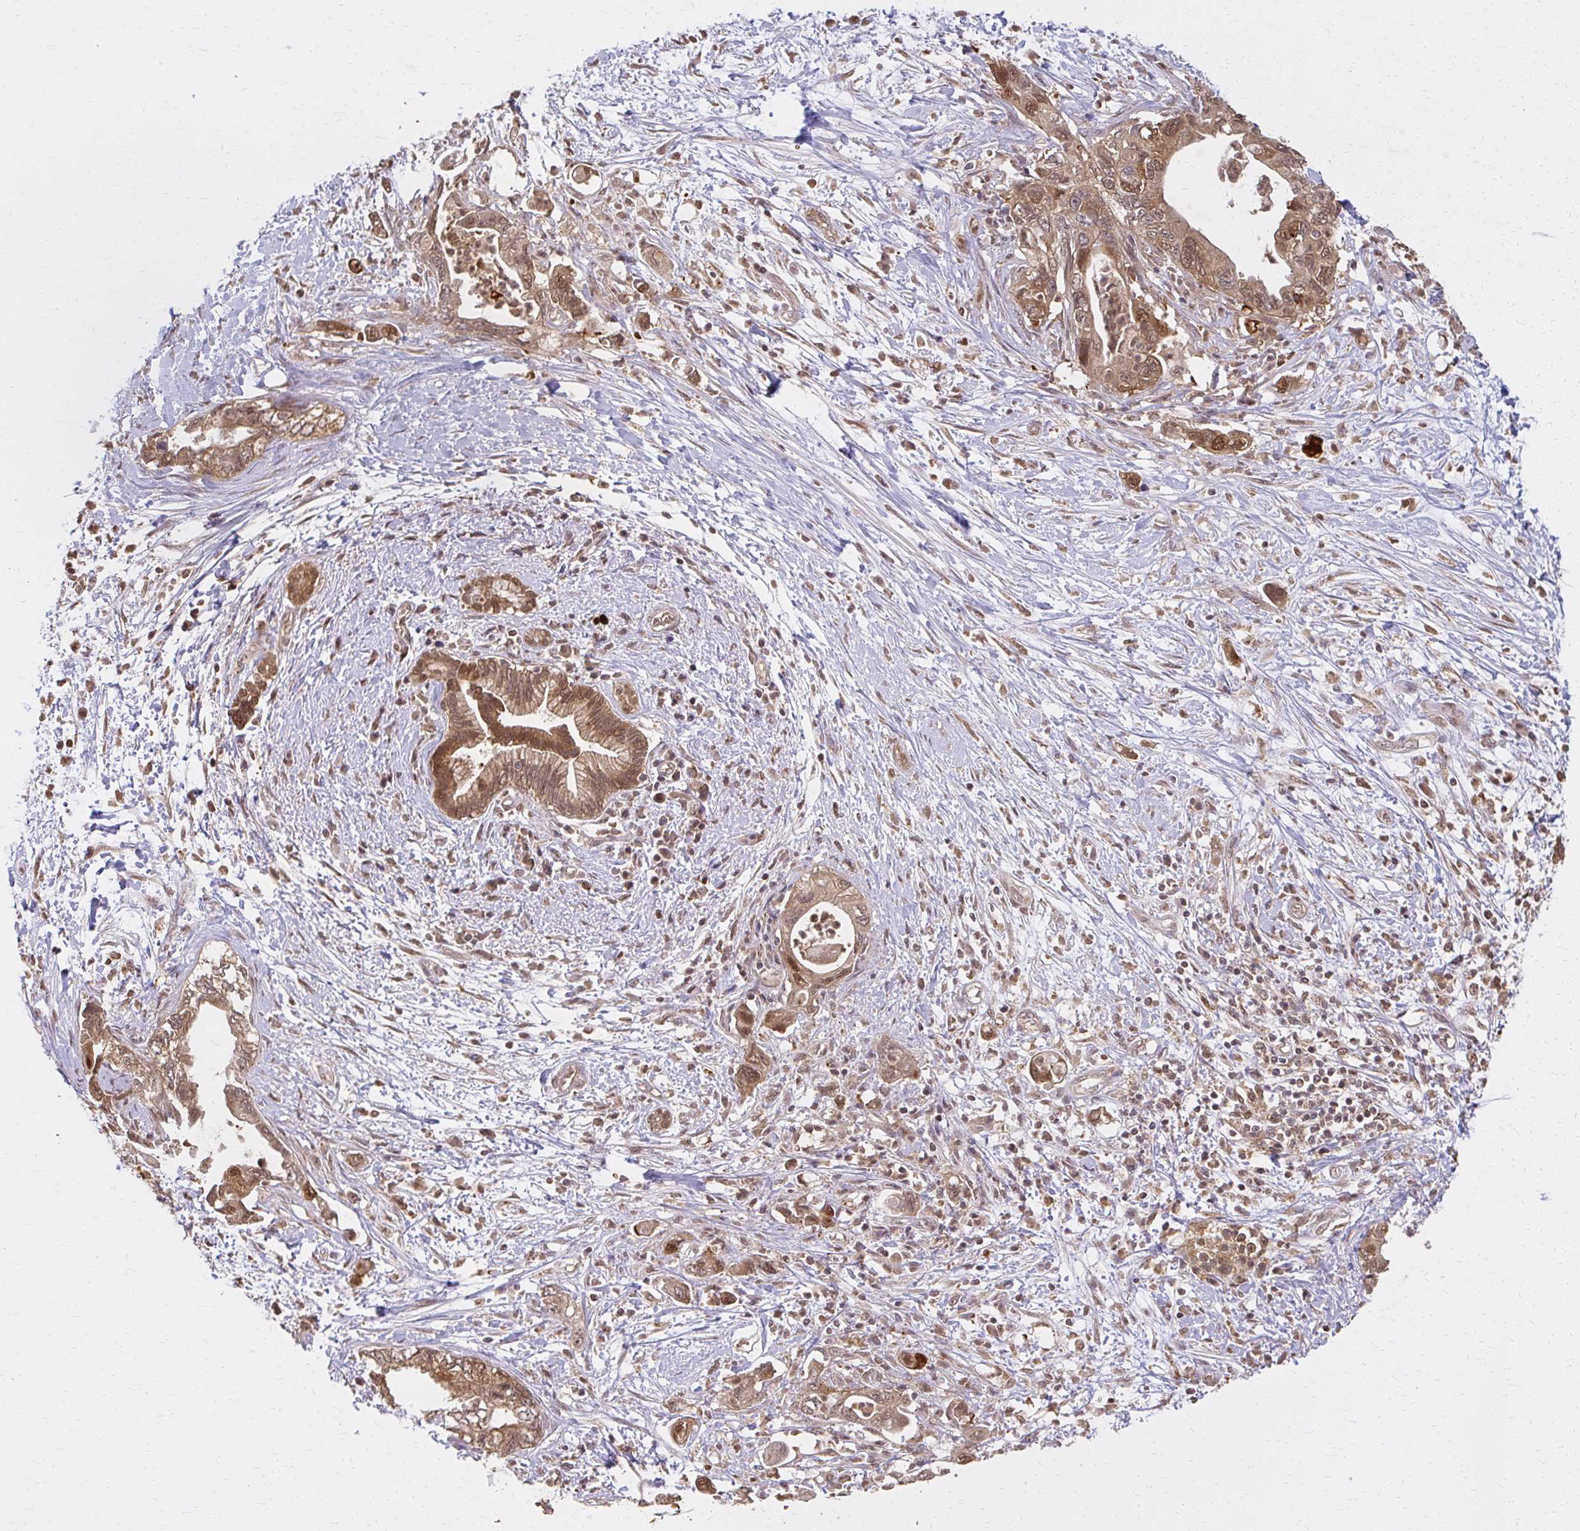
{"staining": {"intensity": "moderate", "quantity": ">75%", "location": "cytoplasmic/membranous,nuclear"}, "tissue": "pancreatic cancer", "cell_type": "Tumor cells", "image_type": "cancer", "snomed": [{"axis": "morphology", "description": "Adenocarcinoma, NOS"}, {"axis": "topography", "description": "Pancreas"}], "caption": "IHC of human pancreatic cancer exhibits medium levels of moderate cytoplasmic/membranous and nuclear expression in about >75% of tumor cells. The staining was performed using DAB, with brown indicating positive protein expression. Nuclei are stained blue with hematoxylin.", "gene": "LARS2", "patient": {"sex": "female", "age": 73}}